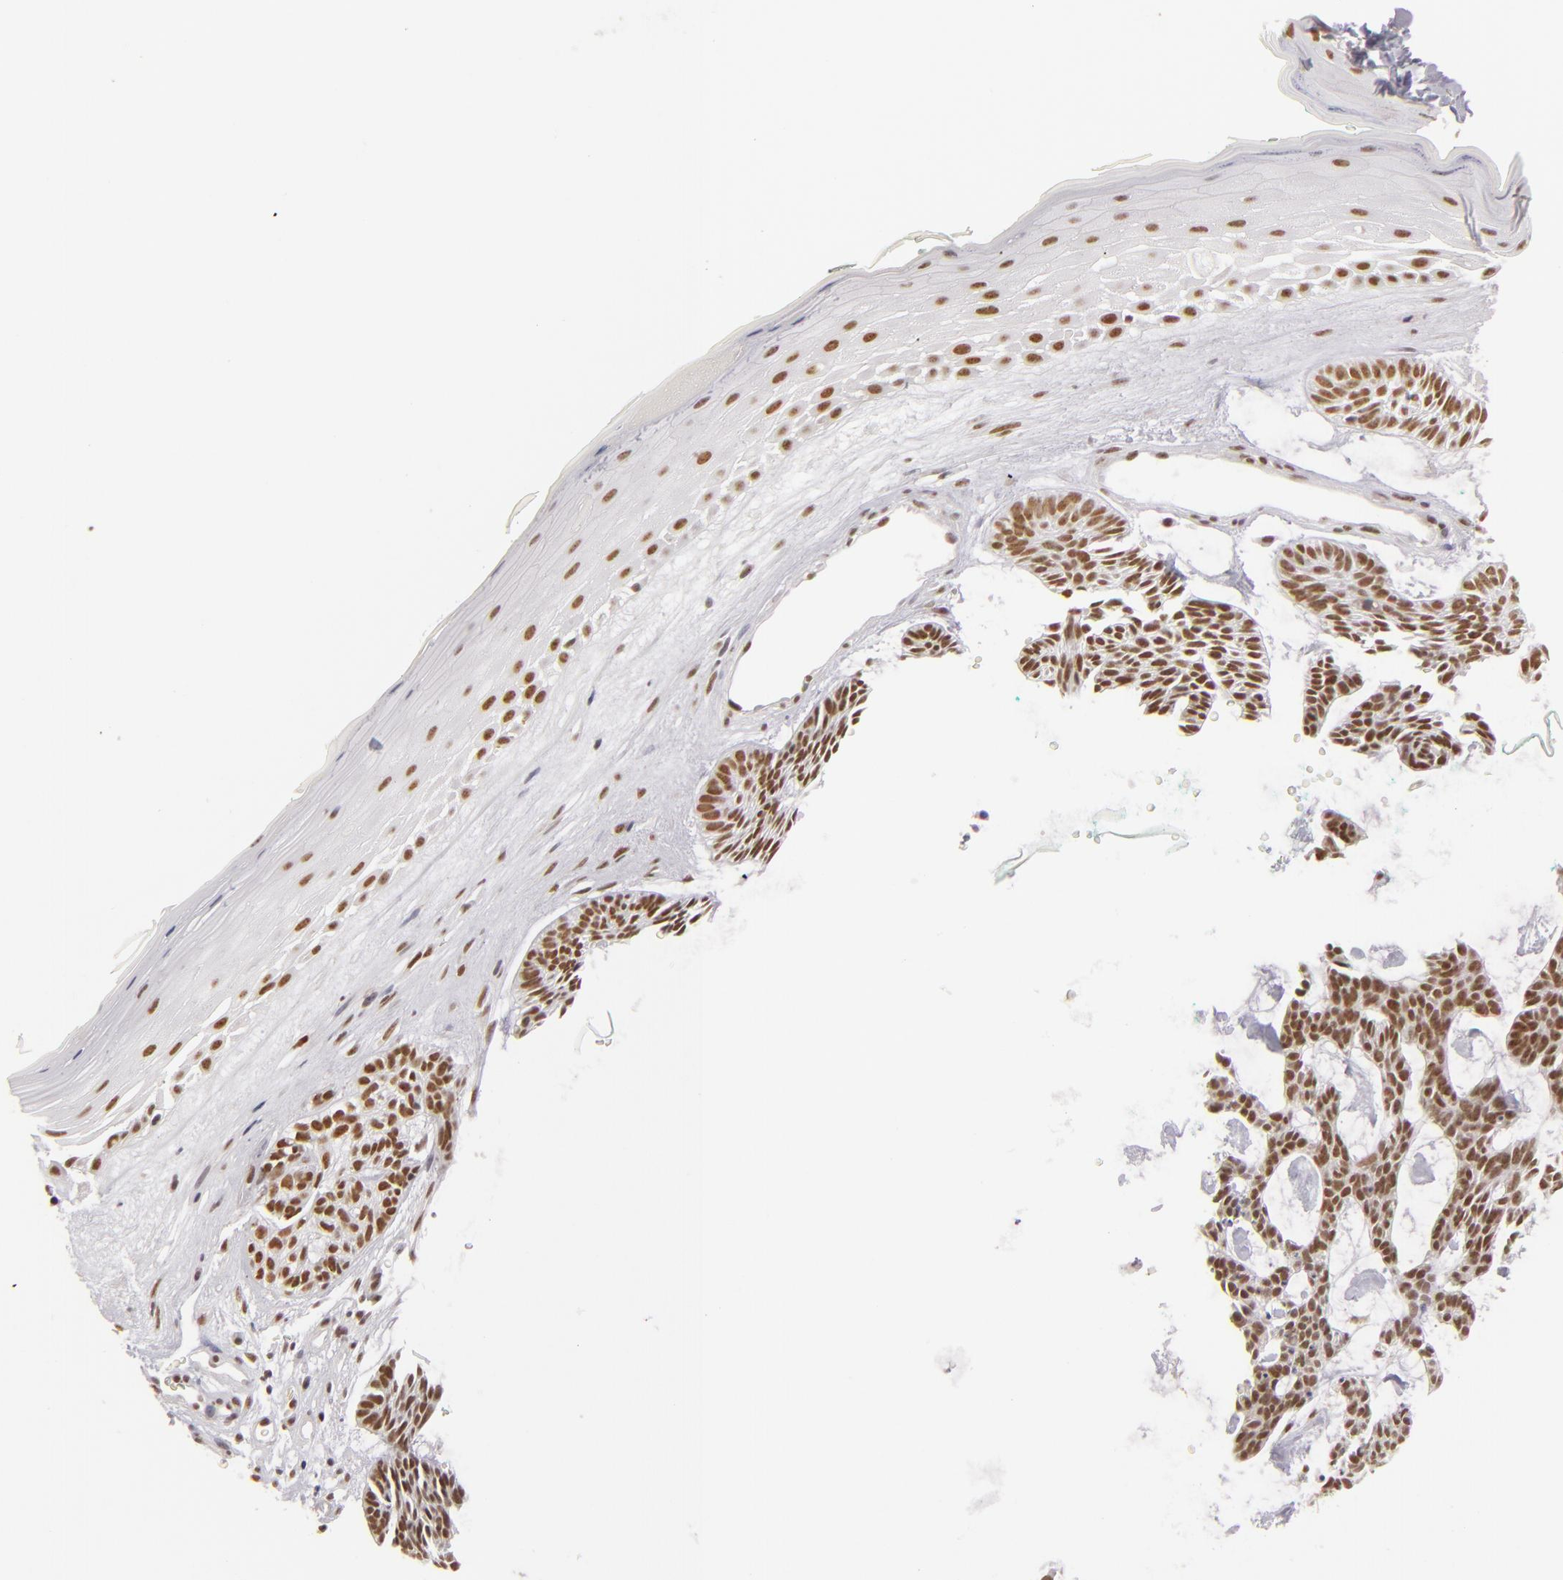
{"staining": {"intensity": "strong", "quantity": ">75%", "location": "nuclear"}, "tissue": "skin cancer", "cell_type": "Tumor cells", "image_type": "cancer", "snomed": [{"axis": "morphology", "description": "Basal cell carcinoma"}, {"axis": "topography", "description": "Skin"}], "caption": "High-power microscopy captured an IHC image of skin basal cell carcinoma, revealing strong nuclear positivity in approximately >75% of tumor cells.", "gene": "DAXX", "patient": {"sex": "male", "age": 75}}